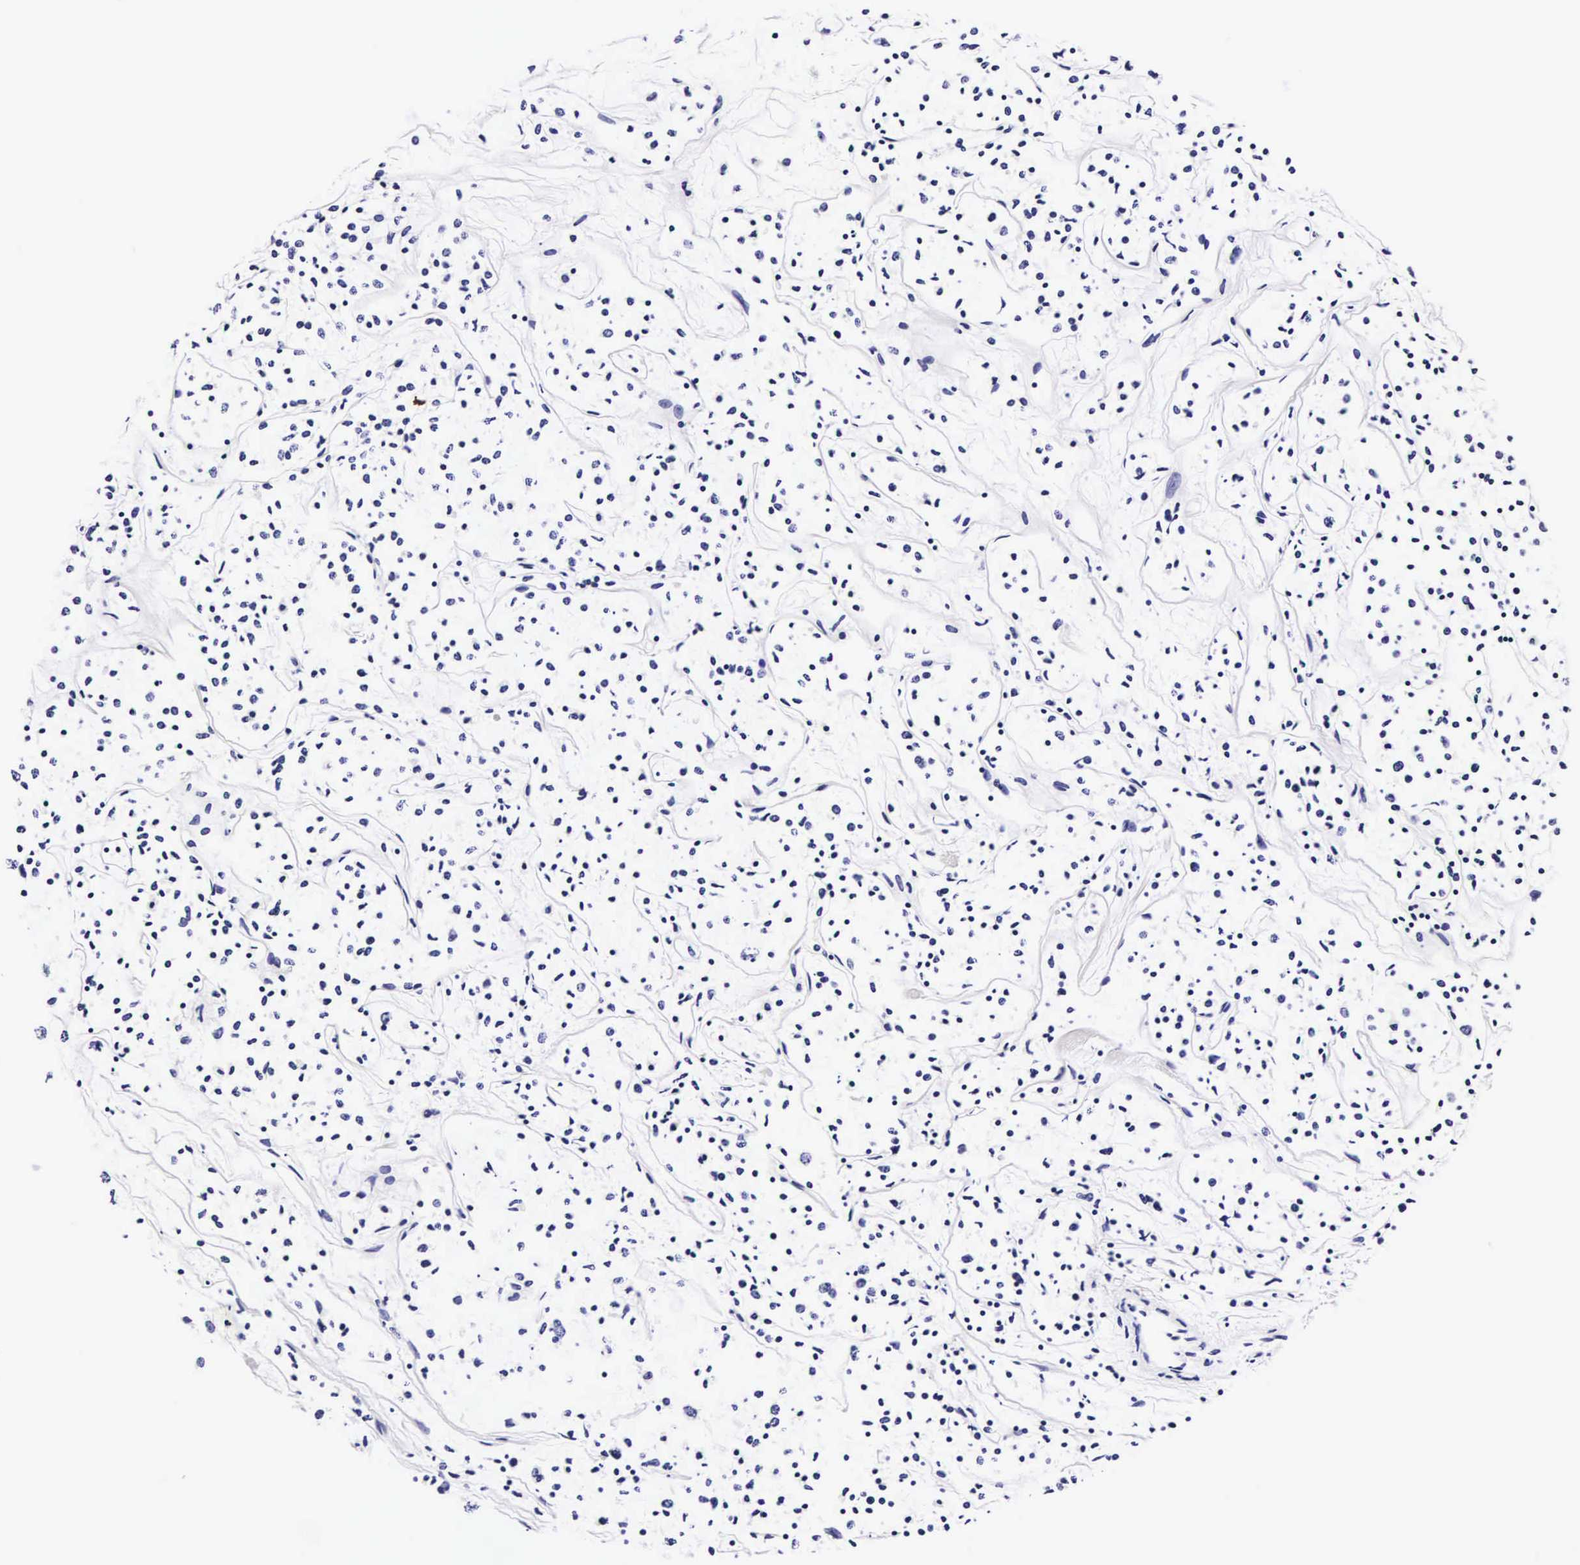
{"staining": {"intensity": "negative", "quantity": "none", "location": "none"}, "tissue": "lymphoma", "cell_type": "Tumor cells", "image_type": "cancer", "snomed": [{"axis": "morphology", "description": "Malignant lymphoma, non-Hodgkin's type, Low grade"}, {"axis": "topography", "description": "Small intestine"}], "caption": "Immunohistochemistry micrograph of lymphoma stained for a protein (brown), which exhibits no staining in tumor cells. (Immunohistochemistry, brightfield microscopy, high magnification).", "gene": "UPRT", "patient": {"sex": "female", "age": 59}}